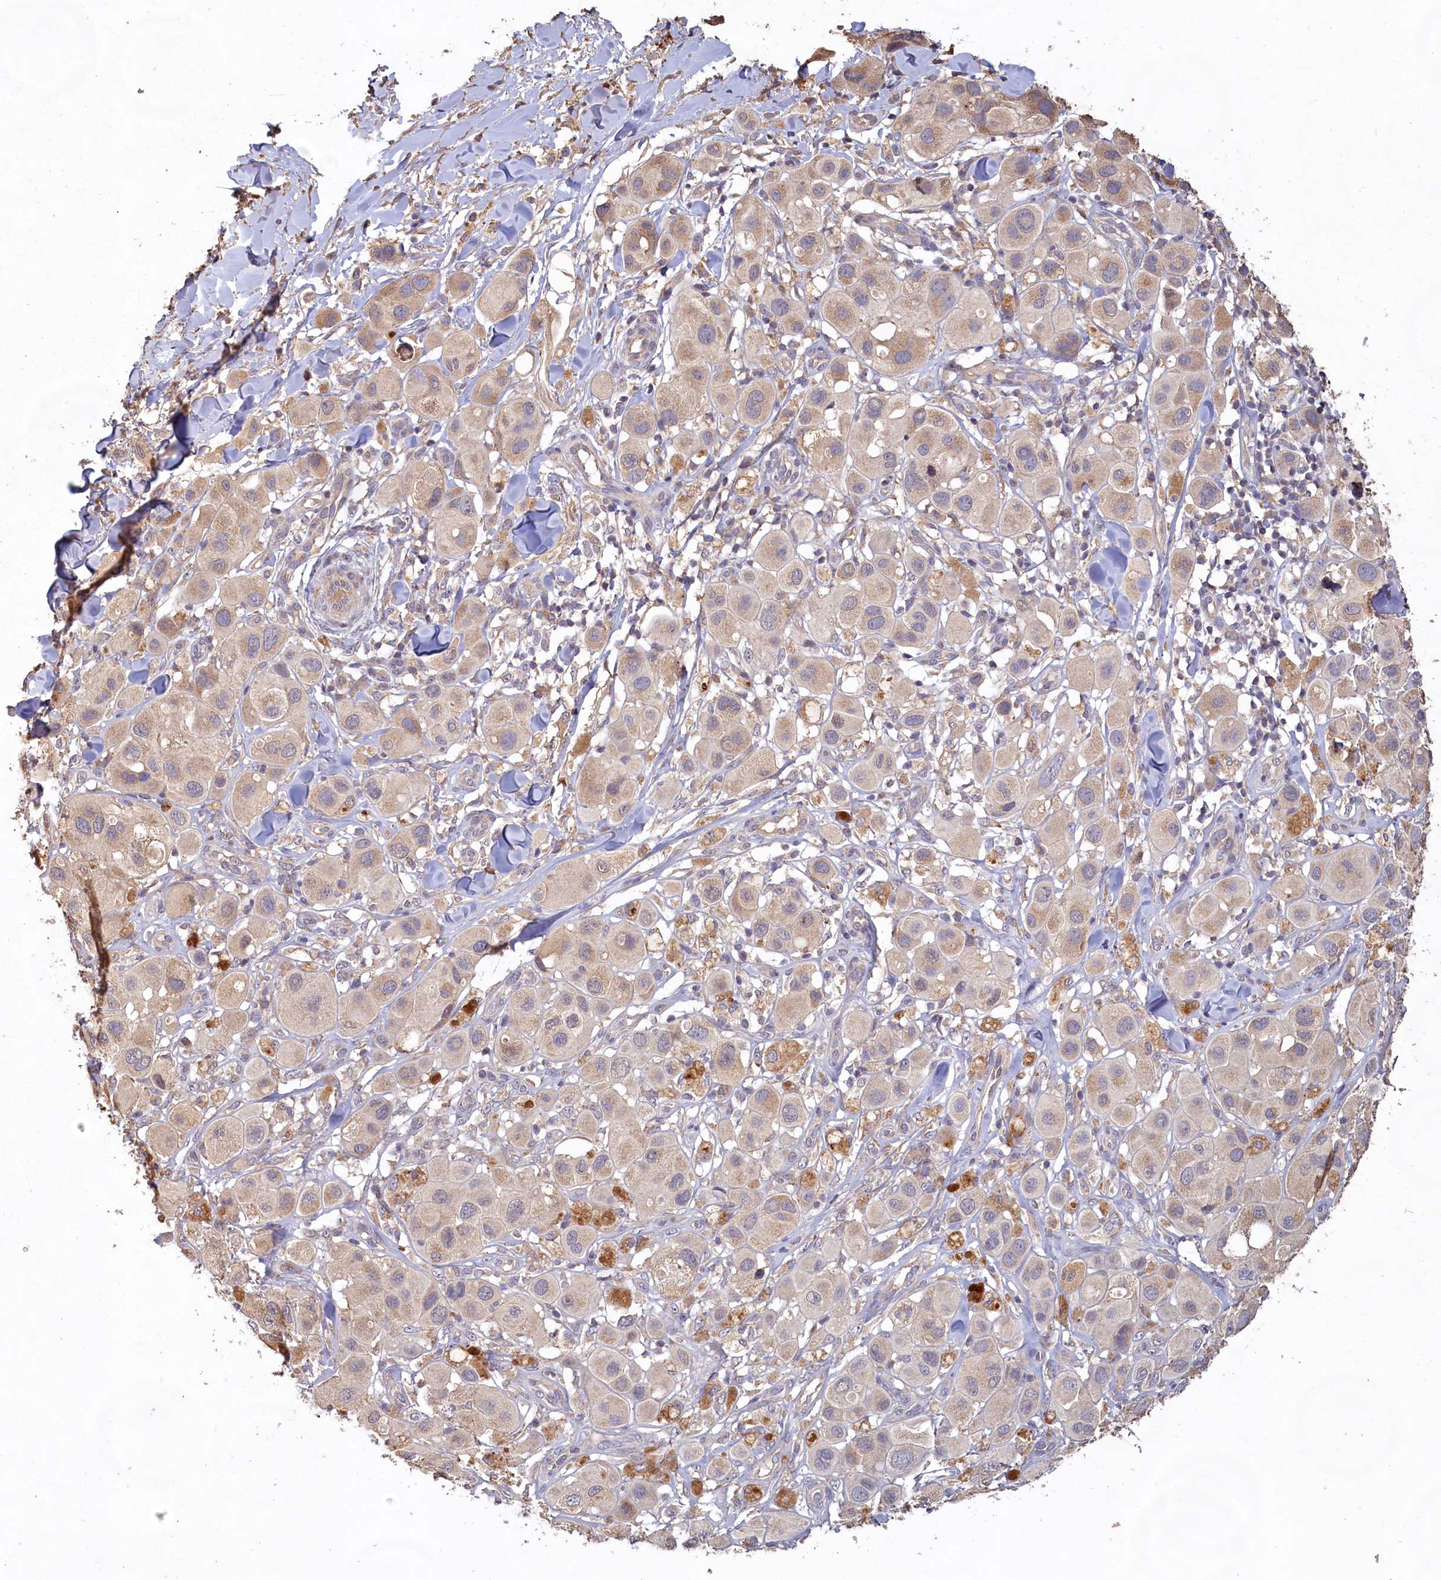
{"staining": {"intensity": "moderate", "quantity": "<25%", "location": "cytoplasmic/membranous"}, "tissue": "melanoma", "cell_type": "Tumor cells", "image_type": "cancer", "snomed": [{"axis": "morphology", "description": "Malignant melanoma, Metastatic site"}, {"axis": "topography", "description": "Skin"}], "caption": "Approximately <25% of tumor cells in human melanoma exhibit moderate cytoplasmic/membranous protein expression as visualized by brown immunohistochemical staining.", "gene": "FUNDC1", "patient": {"sex": "male", "age": 41}}